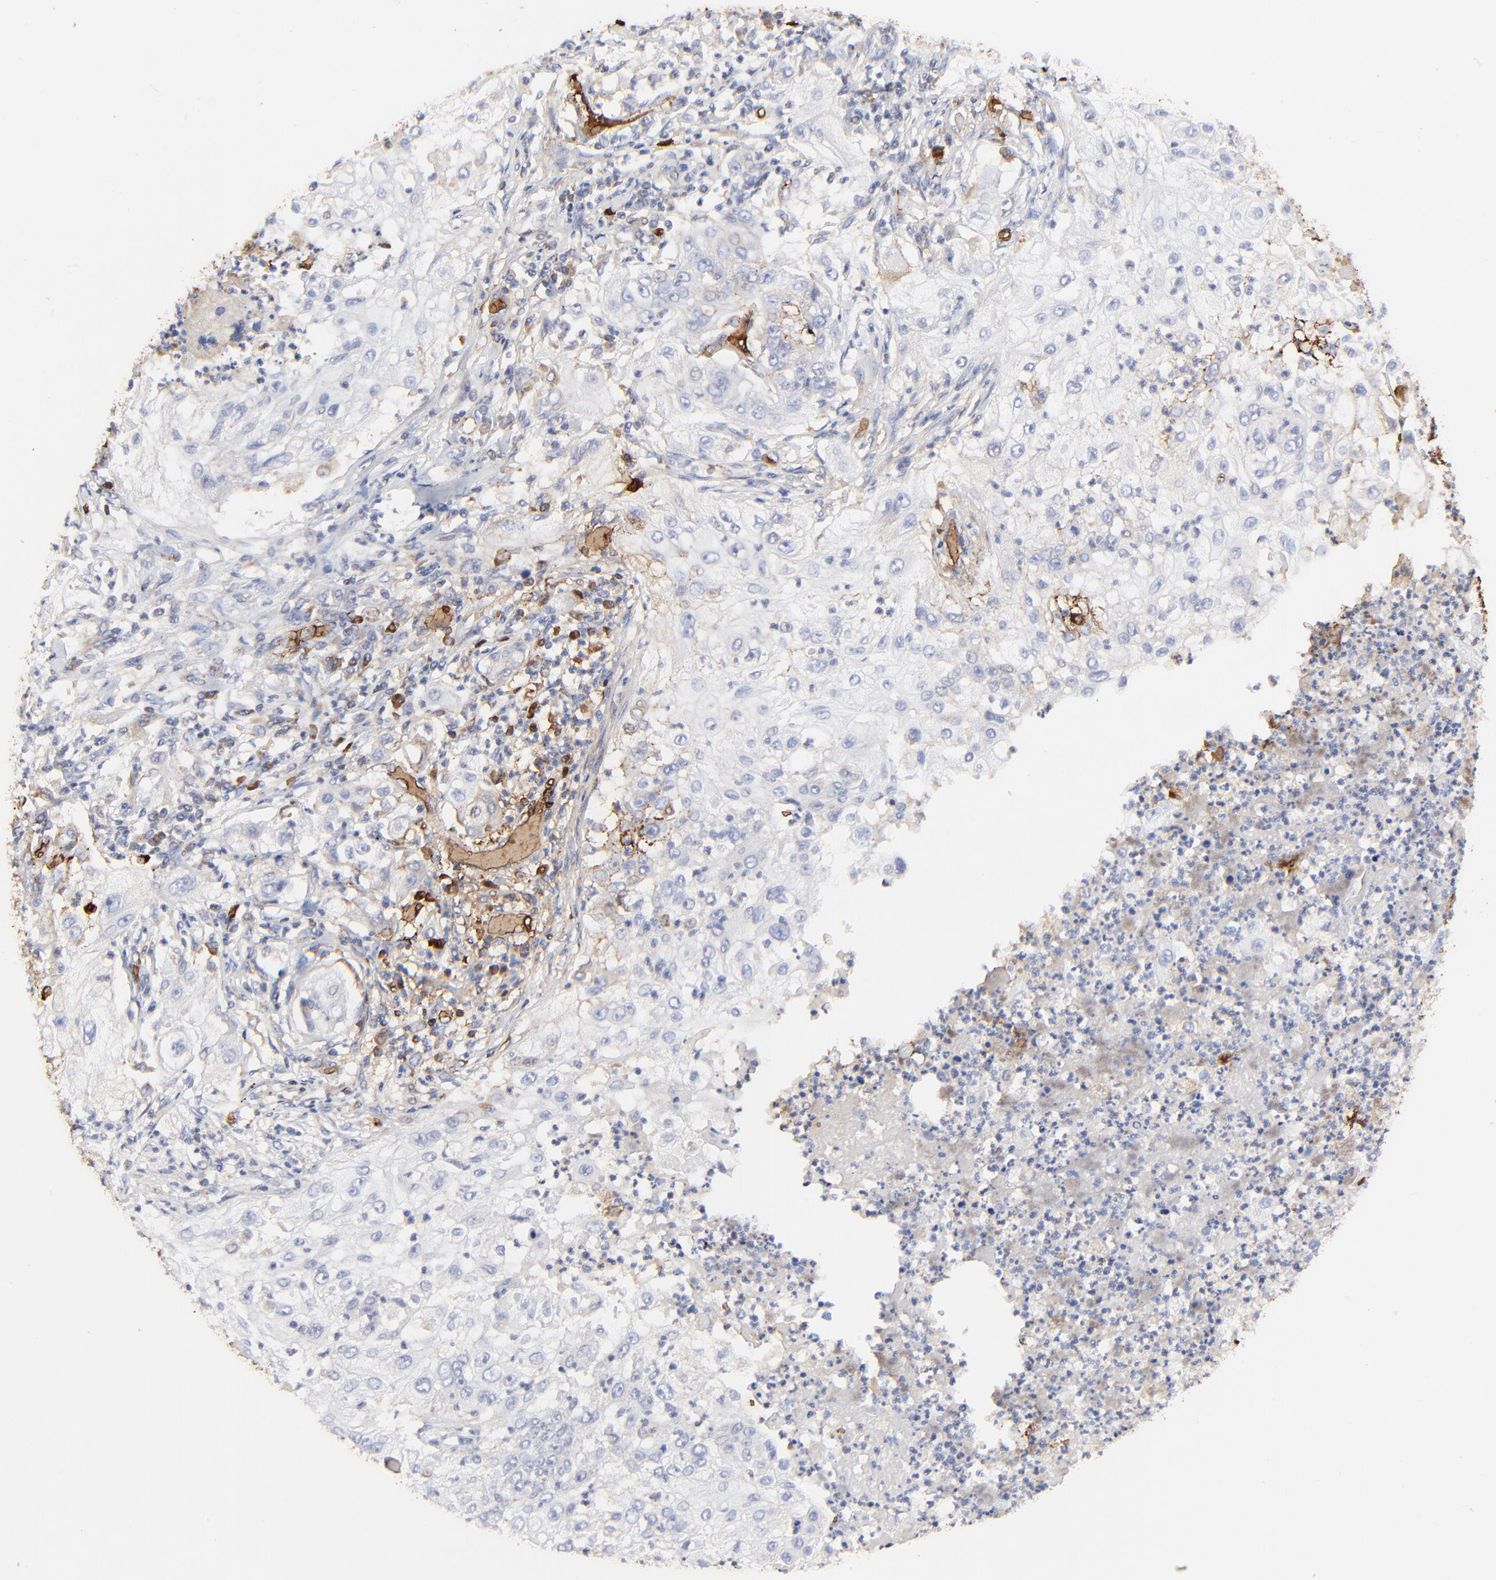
{"staining": {"intensity": "negative", "quantity": "none", "location": "none"}, "tissue": "lung cancer", "cell_type": "Tumor cells", "image_type": "cancer", "snomed": [{"axis": "morphology", "description": "Inflammation, NOS"}, {"axis": "morphology", "description": "Squamous cell carcinoma, NOS"}, {"axis": "topography", "description": "Lymph node"}, {"axis": "topography", "description": "Soft tissue"}, {"axis": "topography", "description": "Lung"}], "caption": "Protein analysis of lung squamous cell carcinoma reveals no significant staining in tumor cells.", "gene": "PAG1", "patient": {"sex": "male", "age": 66}}